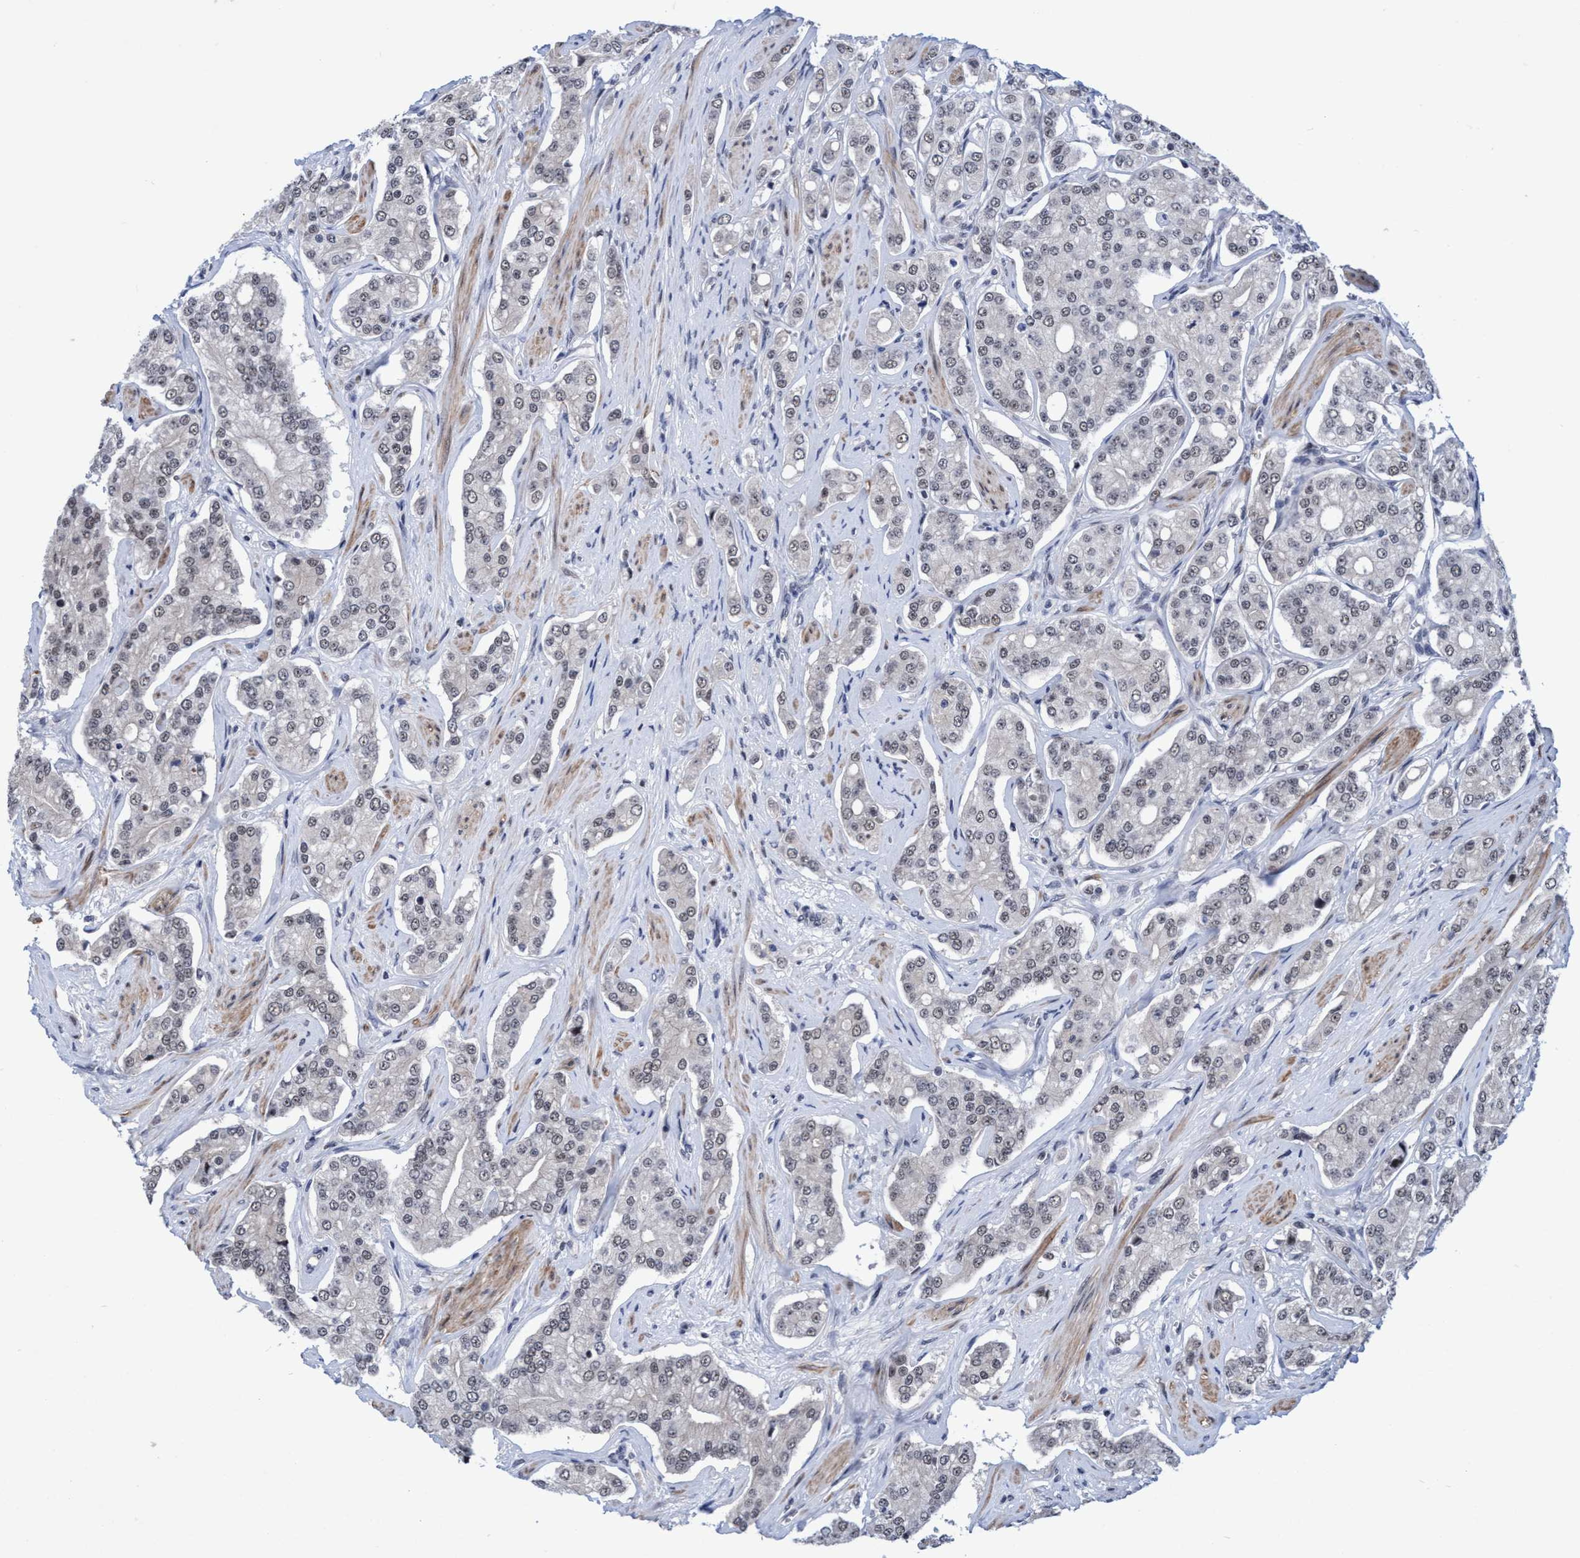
{"staining": {"intensity": "weak", "quantity": "<25%", "location": "nuclear"}, "tissue": "prostate cancer", "cell_type": "Tumor cells", "image_type": "cancer", "snomed": [{"axis": "morphology", "description": "Adenocarcinoma, High grade"}, {"axis": "topography", "description": "Prostate"}], "caption": "IHC of human prostate cancer reveals no staining in tumor cells. The staining is performed using DAB brown chromogen with nuclei counter-stained in using hematoxylin.", "gene": "C9orf78", "patient": {"sex": "male", "age": 71}}